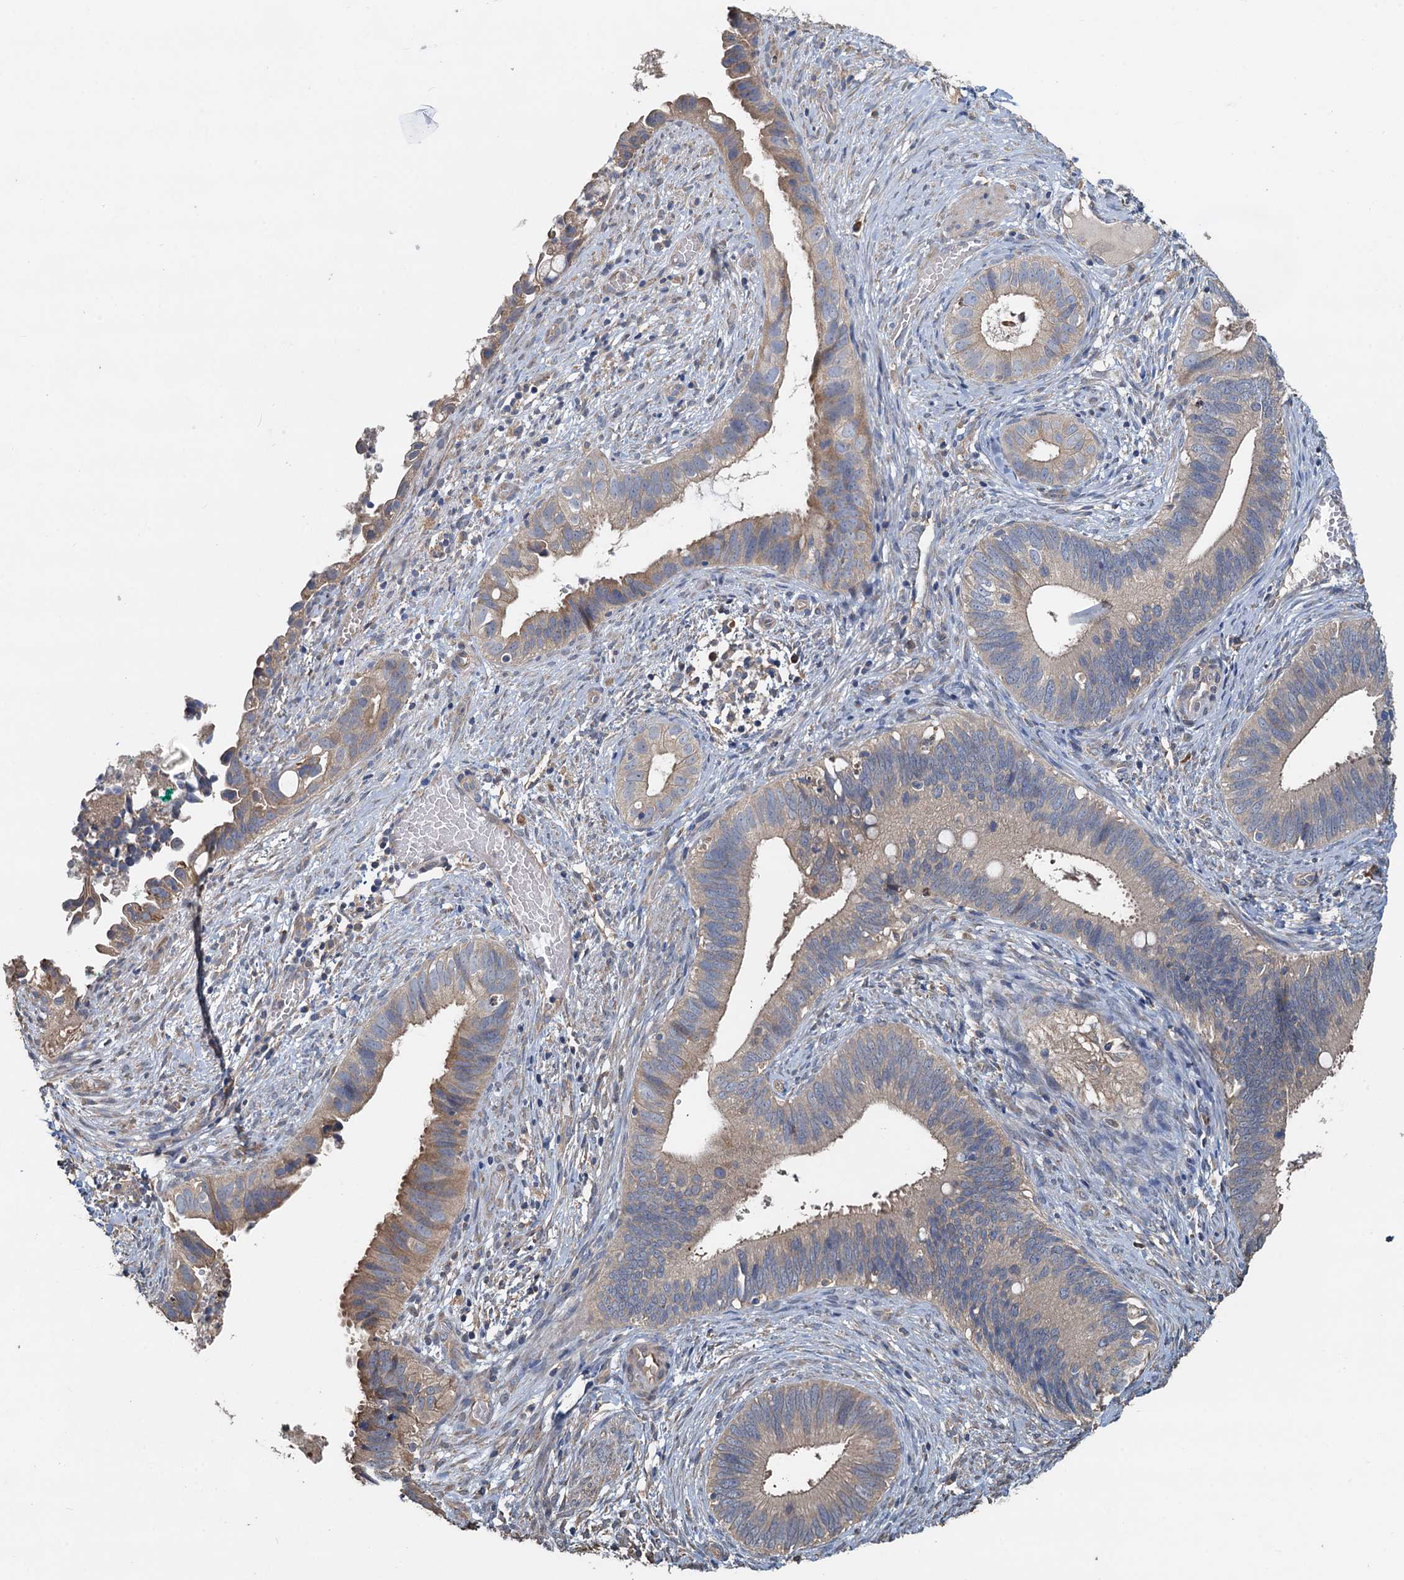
{"staining": {"intensity": "moderate", "quantity": "<25%", "location": "cytoplasmic/membranous"}, "tissue": "cervical cancer", "cell_type": "Tumor cells", "image_type": "cancer", "snomed": [{"axis": "morphology", "description": "Adenocarcinoma, NOS"}, {"axis": "topography", "description": "Cervix"}], "caption": "Human cervical cancer stained for a protein (brown) displays moderate cytoplasmic/membranous positive staining in about <25% of tumor cells.", "gene": "HYI", "patient": {"sex": "female", "age": 42}}